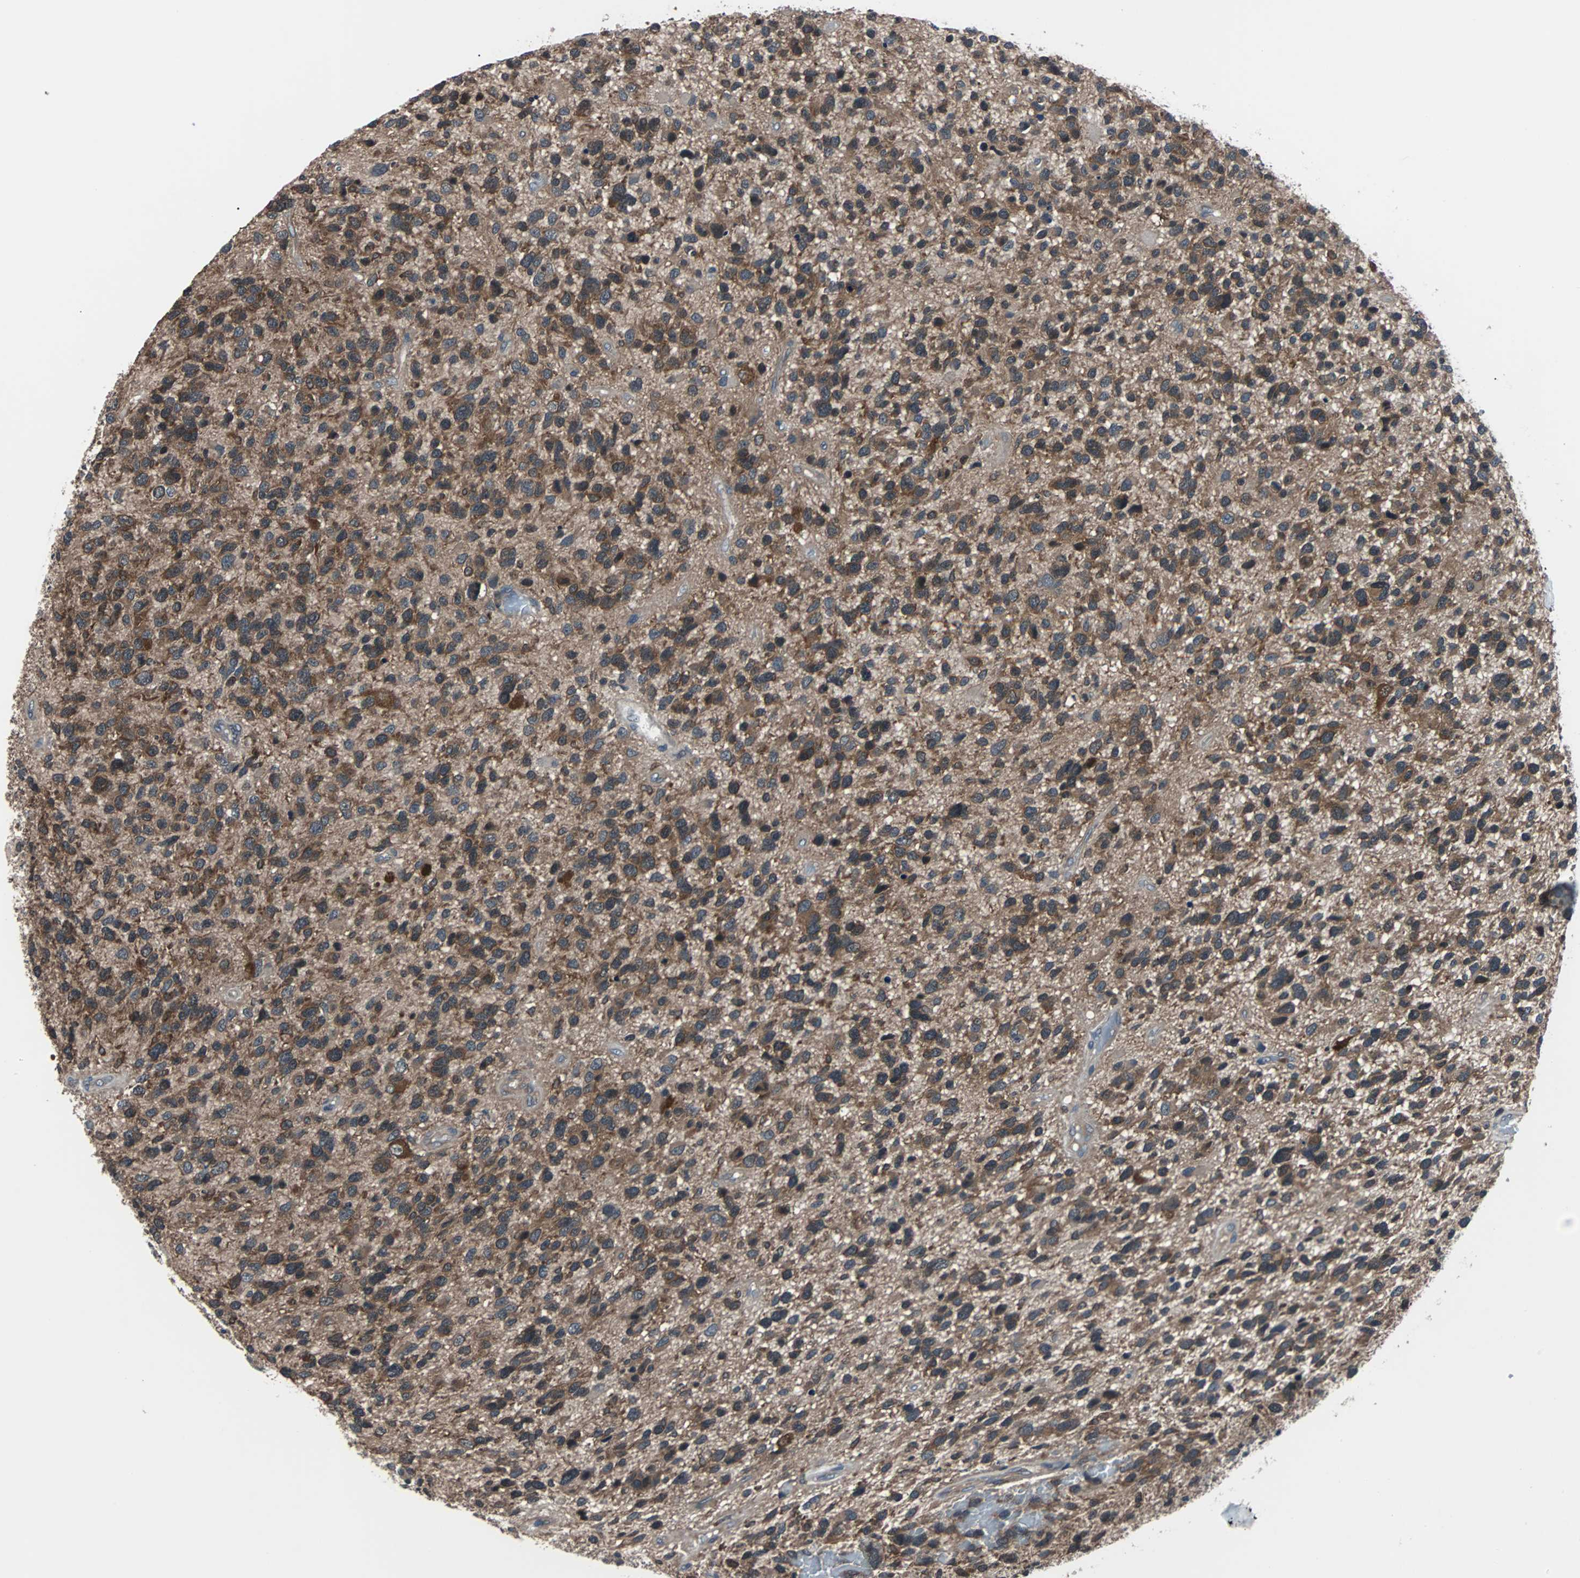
{"staining": {"intensity": "moderate", "quantity": ">75%", "location": "cytoplasmic/membranous"}, "tissue": "glioma", "cell_type": "Tumor cells", "image_type": "cancer", "snomed": [{"axis": "morphology", "description": "Glioma, malignant, High grade"}, {"axis": "topography", "description": "Brain"}], "caption": "Protein staining reveals moderate cytoplasmic/membranous expression in about >75% of tumor cells in glioma.", "gene": "PAK1", "patient": {"sex": "female", "age": 58}}